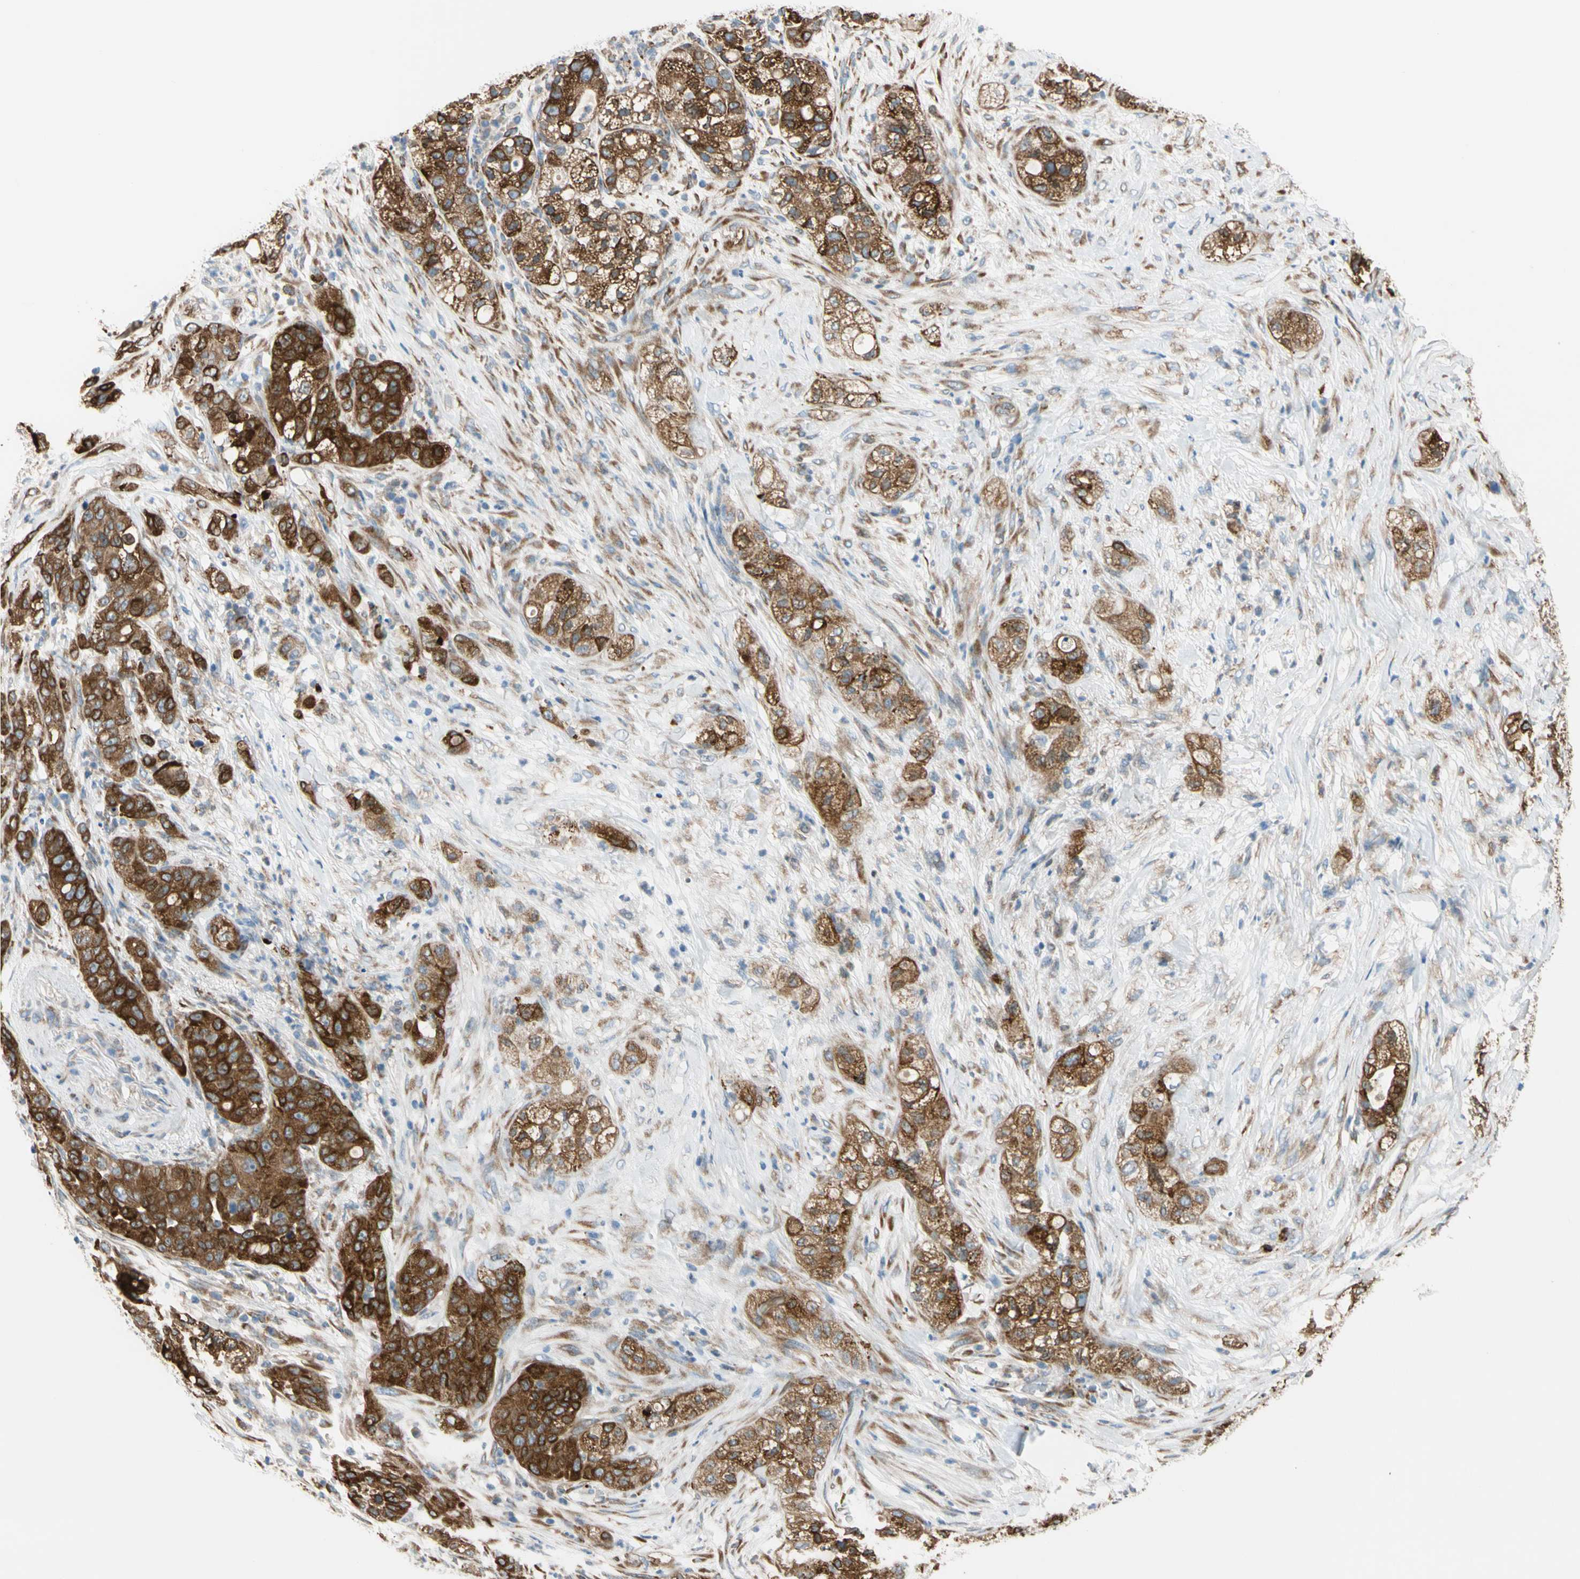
{"staining": {"intensity": "strong", "quantity": ">75%", "location": "cytoplasmic/membranous"}, "tissue": "pancreatic cancer", "cell_type": "Tumor cells", "image_type": "cancer", "snomed": [{"axis": "morphology", "description": "Adenocarcinoma, NOS"}, {"axis": "topography", "description": "Pancreas"}], "caption": "An image showing strong cytoplasmic/membranous staining in approximately >75% of tumor cells in adenocarcinoma (pancreatic), as visualized by brown immunohistochemical staining.", "gene": "LRPAP1", "patient": {"sex": "female", "age": 78}}